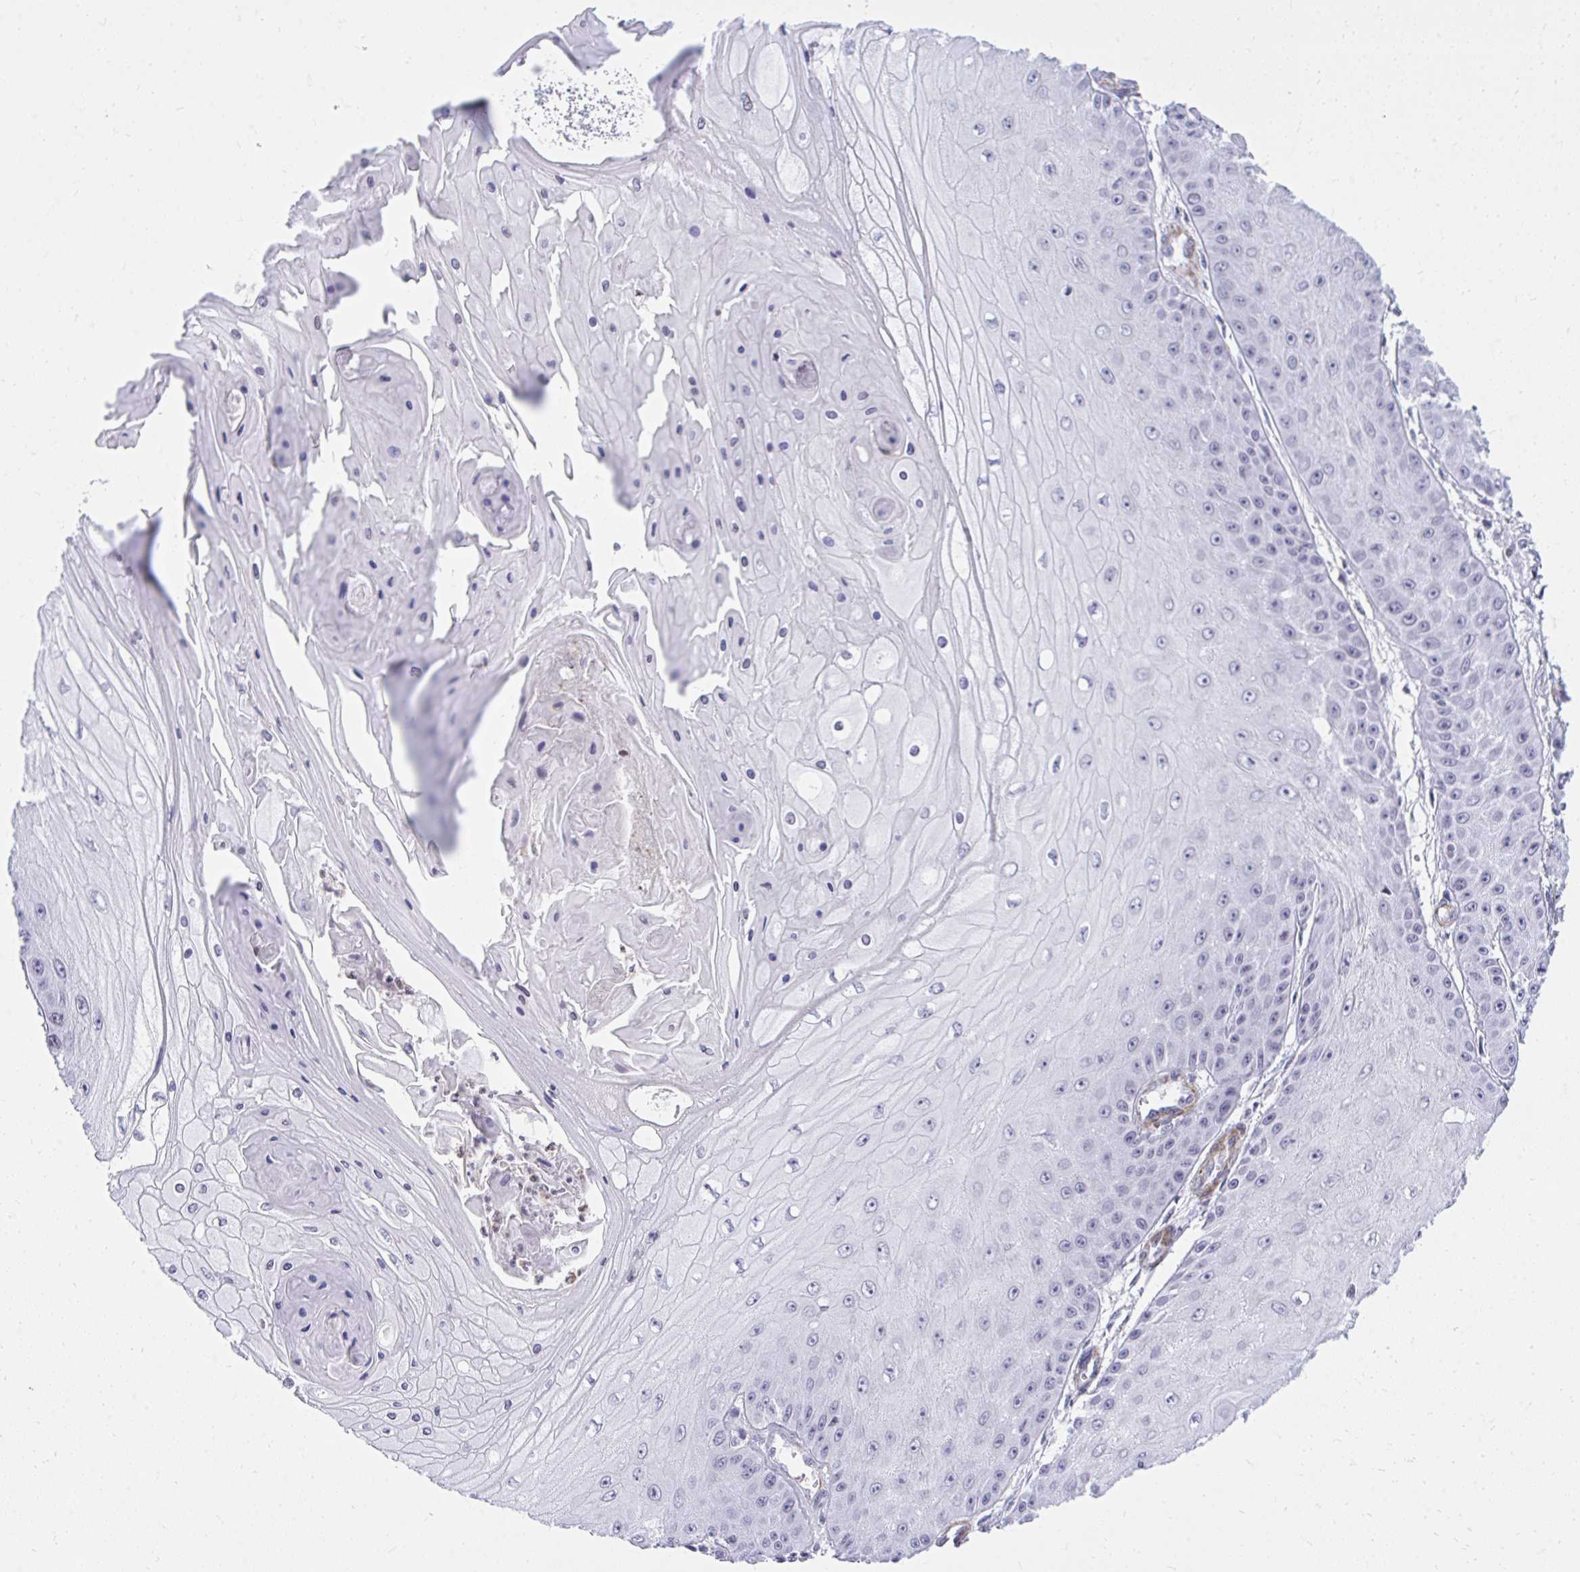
{"staining": {"intensity": "negative", "quantity": "none", "location": "none"}, "tissue": "skin cancer", "cell_type": "Tumor cells", "image_type": "cancer", "snomed": [{"axis": "morphology", "description": "Squamous cell carcinoma, NOS"}, {"axis": "topography", "description": "Skin"}], "caption": "High power microscopy image of an immunohistochemistry (IHC) histopathology image of skin cancer, revealing no significant expression in tumor cells.", "gene": "KCNN4", "patient": {"sex": "male", "age": 70}}